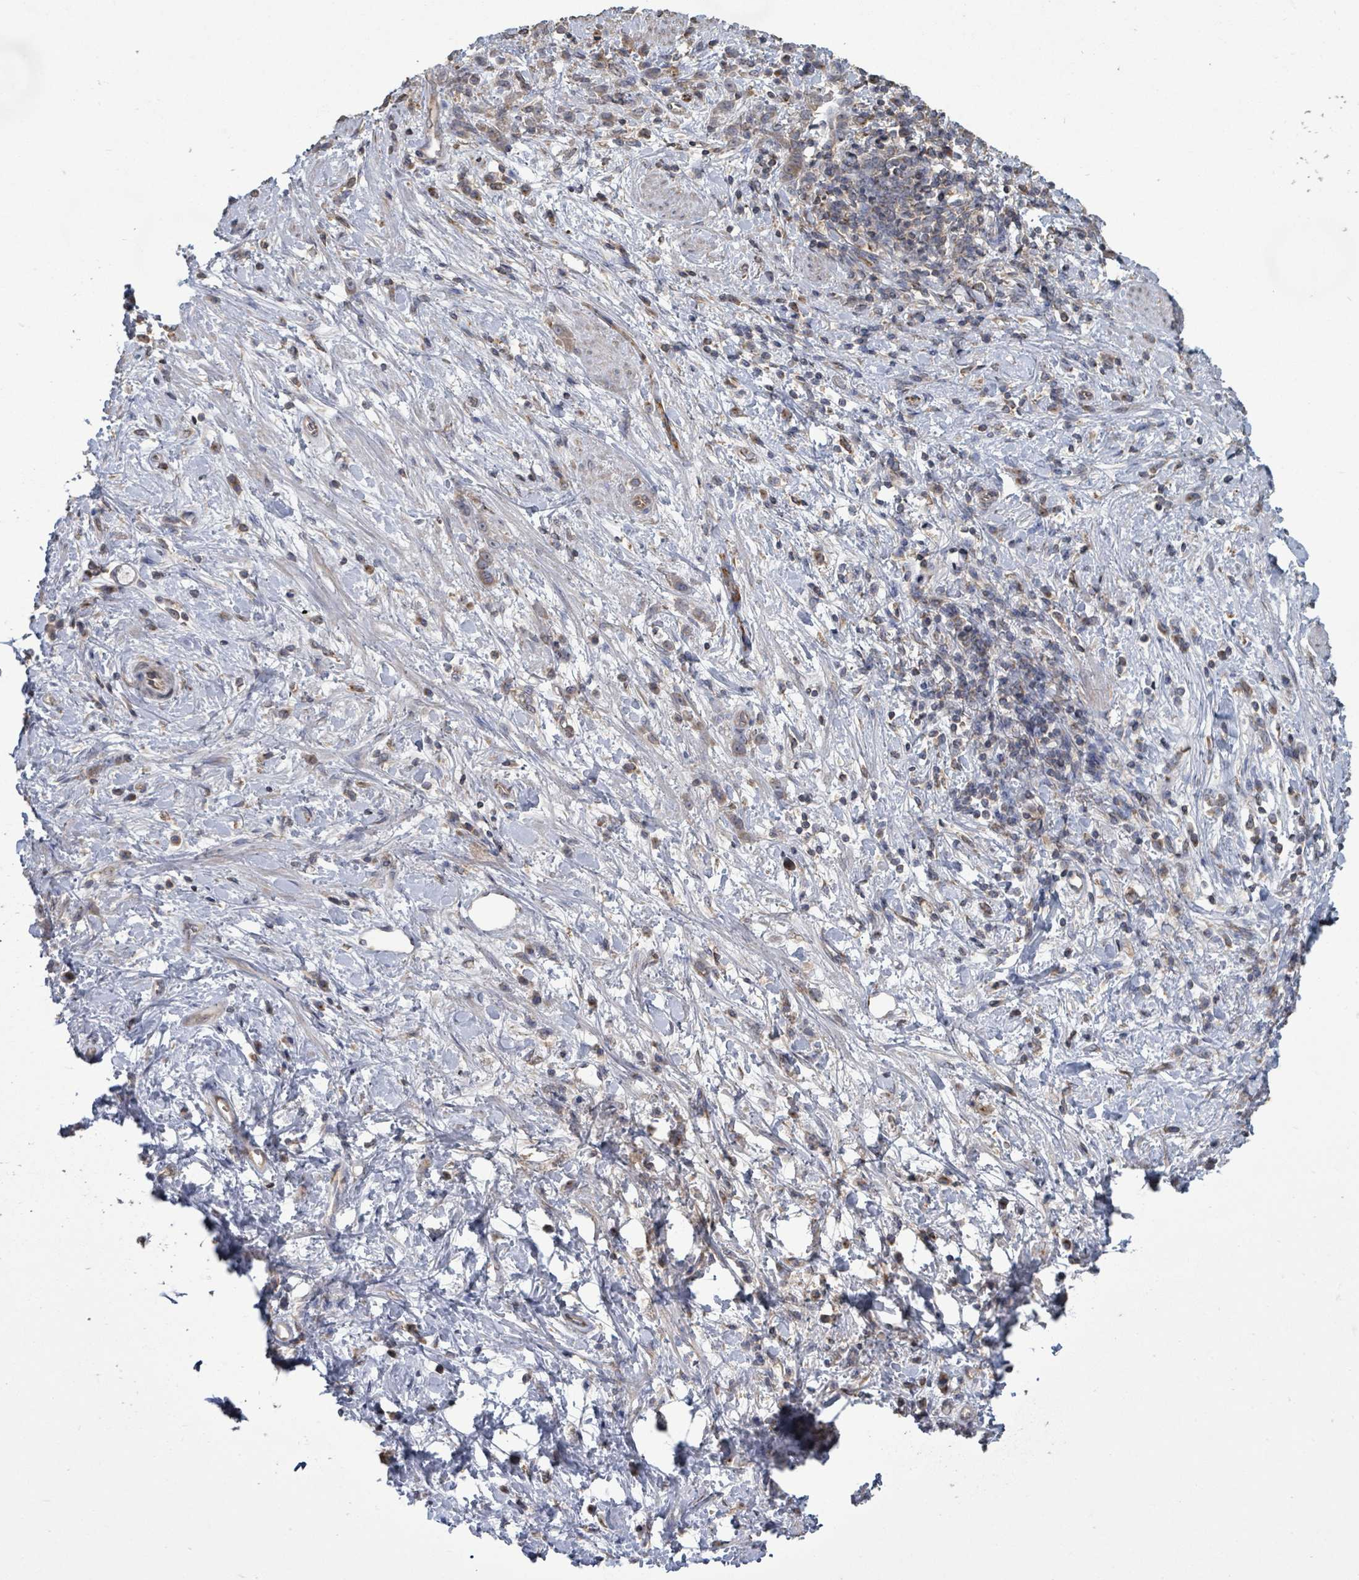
{"staining": {"intensity": "weak", "quantity": "25%-75%", "location": "cytoplasmic/membranous"}, "tissue": "stomach cancer", "cell_type": "Tumor cells", "image_type": "cancer", "snomed": [{"axis": "morphology", "description": "Adenocarcinoma, NOS"}, {"axis": "topography", "description": "Stomach"}], "caption": "Protein expression analysis of human adenocarcinoma (stomach) reveals weak cytoplasmic/membranous expression in about 25%-75% of tumor cells. (DAB (3,3'-diaminobenzidine) IHC with brightfield microscopy, high magnification).", "gene": "SLC9A7", "patient": {"sex": "female", "age": 60}}